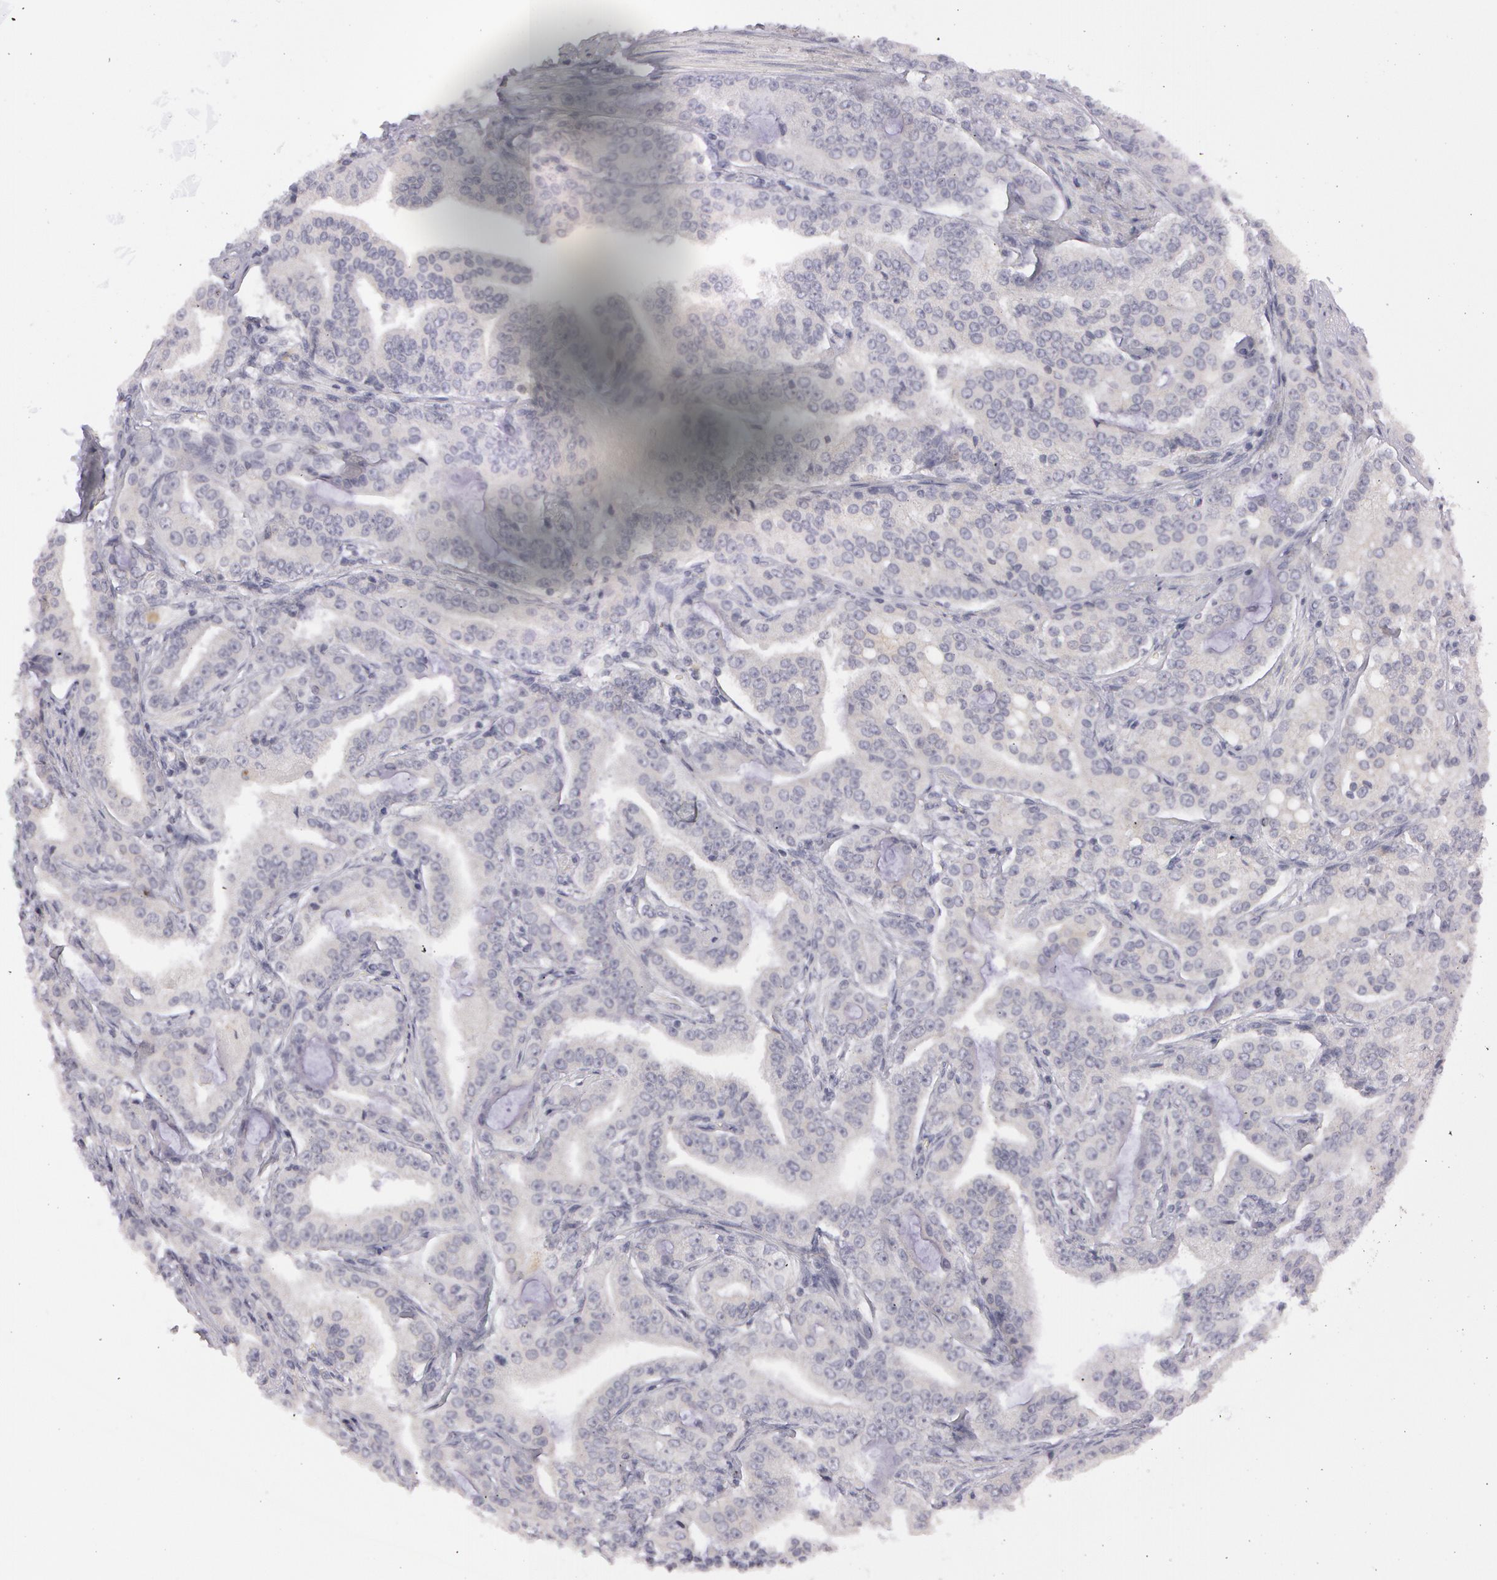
{"staining": {"intensity": "negative", "quantity": "none", "location": "none"}, "tissue": "prostate cancer", "cell_type": "Tumor cells", "image_type": "cancer", "snomed": [{"axis": "morphology", "description": "Adenocarcinoma, Medium grade"}, {"axis": "topography", "description": "Prostate"}], "caption": "This is an immunohistochemistry (IHC) histopathology image of human prostate medium-grade adenocarcinoma. There is no staining in tumor cells.", "gene": "IL1RN", "patient": {"sex": "male", "age": 72}}